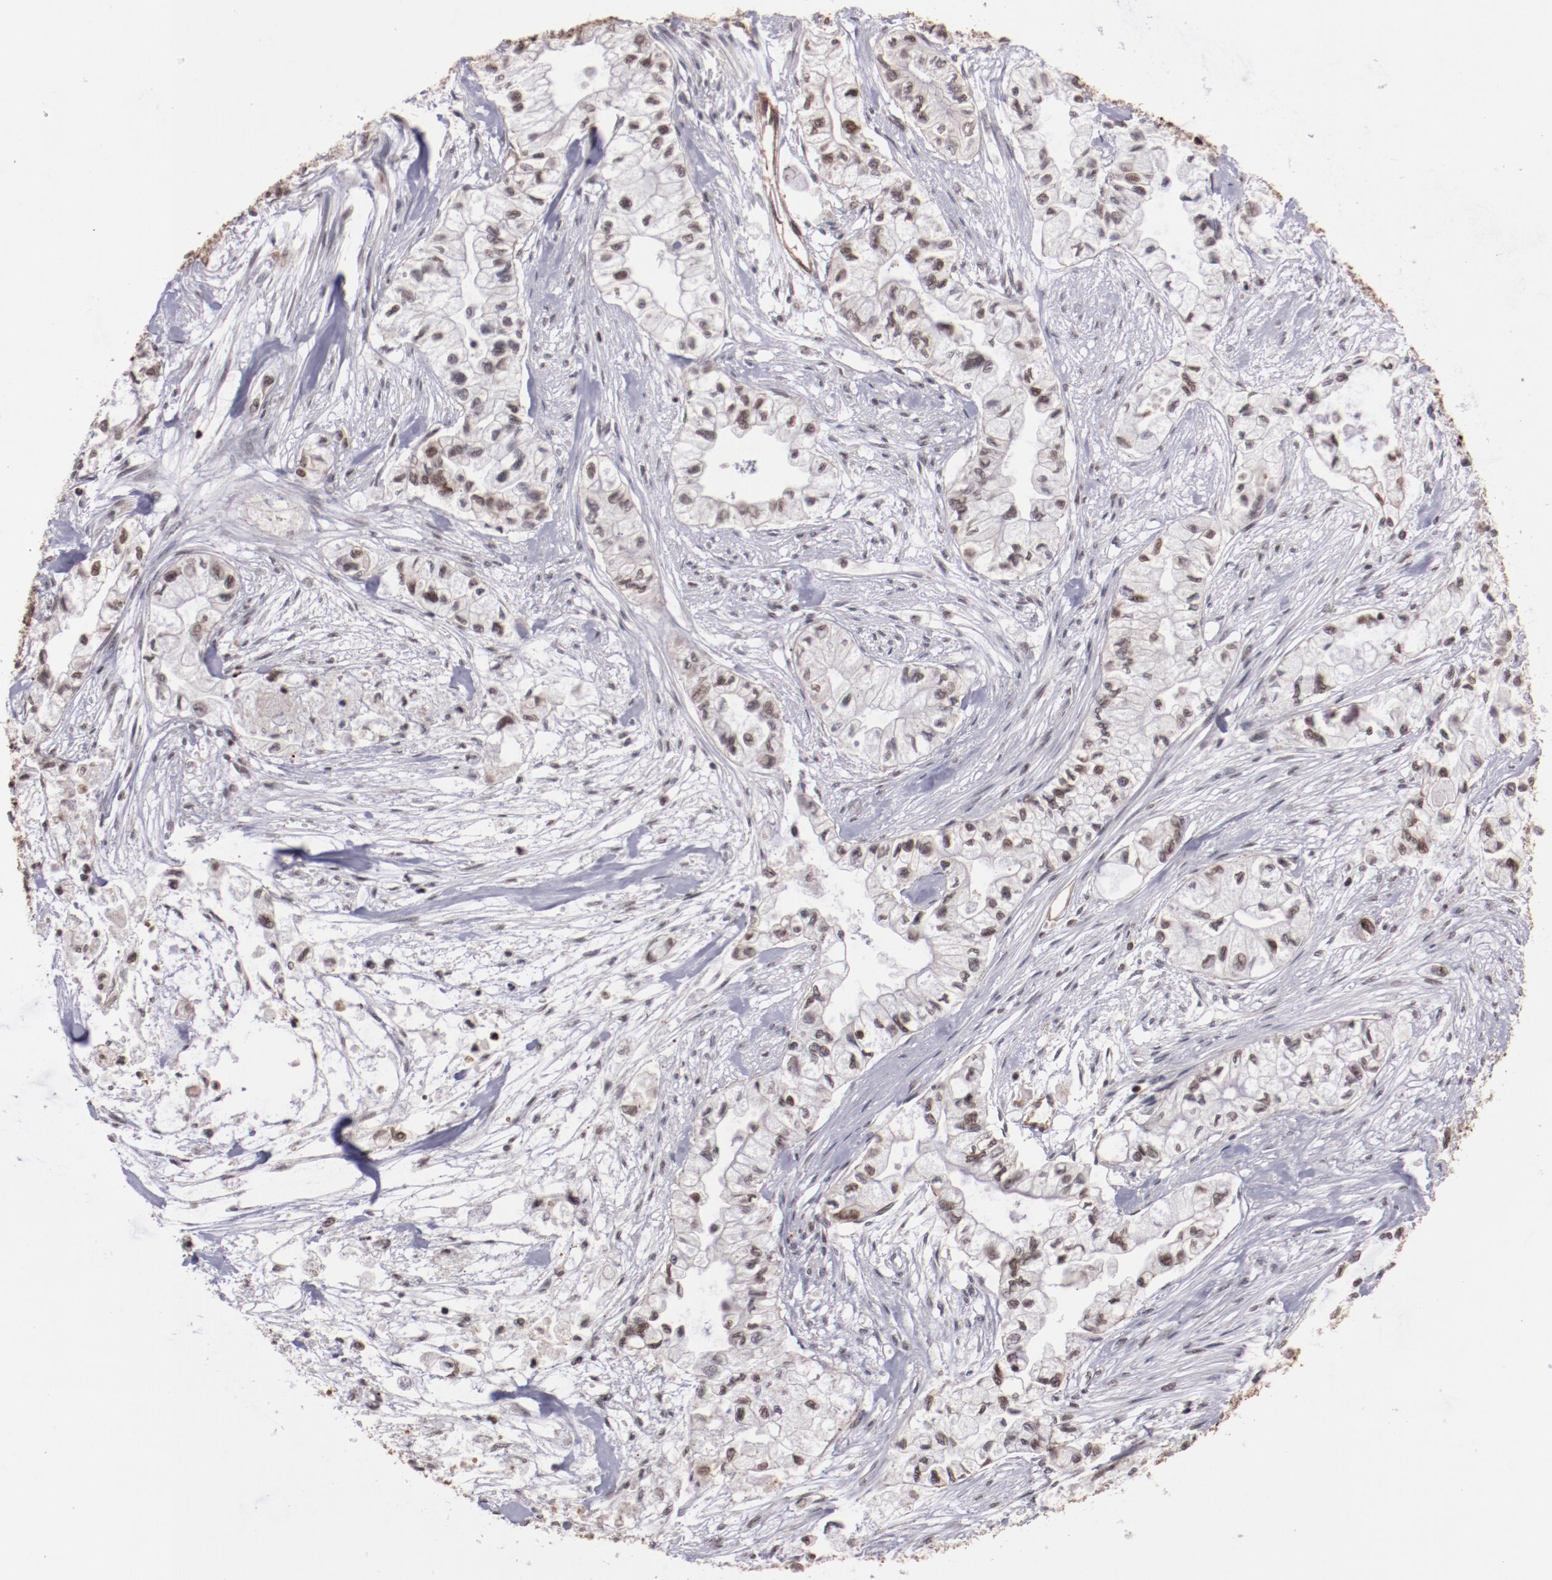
{"staining": {"intensity": "moderate", "quantity": "25%-75%", "location": "nuclear"}, "tissue": "pancreatic cancer", "cell_type": "Tumor cells", "image_type": "cancer", "snomed": [{"axis": "morphology", "description": "Adenocarcinoma, NOS"}, {"axis": "topography", "description": "Pancreas"}], "caption": "A medium amount of moderate nuclear expression is identified in about 25%-75% of tumor cells in pancreatic cancer tissue. Using DAB (brown) and hematoxylin (blue) stains, captured at high magnification using brightfield microscopy.", "gene": "STAG2", "patient": {"sex": "male", "age": 79}}